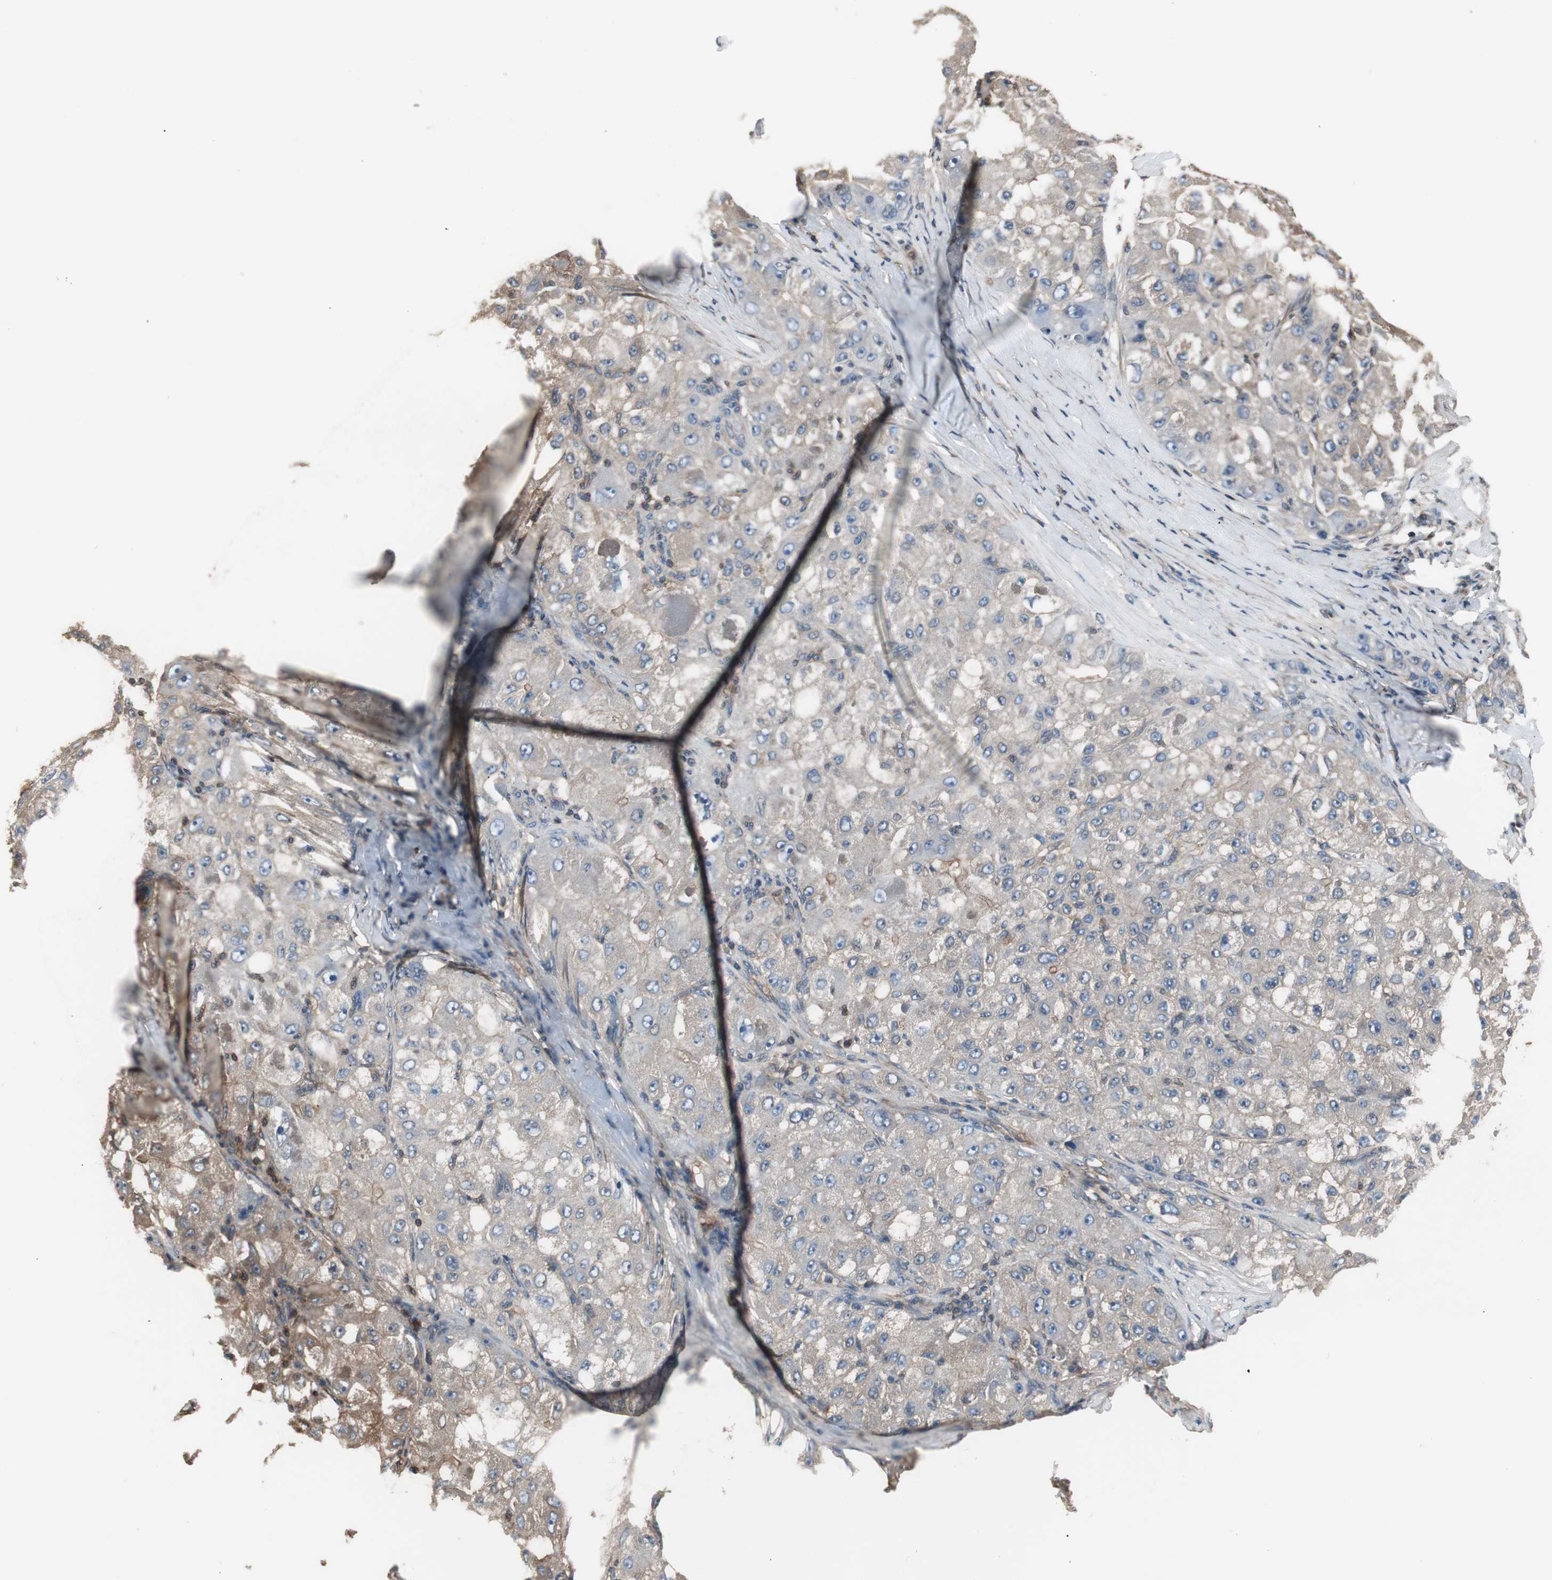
{"staining": {"intensity": "moderate", "quantity": ">75%", "location": "cytoplasmic/membranous"}, "tissue": "liver cancer", "cell_type": "Tumor cells", "image_type": "cancer", "snomed": [{"axis": "morphology", "description": "Carcinoma, Hepatocellular, NOS"}, {"axis": "topography", "description": "Liver"}], "caption": "Immunohistochemistry (IHC) (DAB) staining of human liver cancer reveals moderate cytoplasmic/membranous protein expression in about >75% of tumor cells.", "gene": "CAPNS1", "patient": {"sex": "male", "age": 80}}